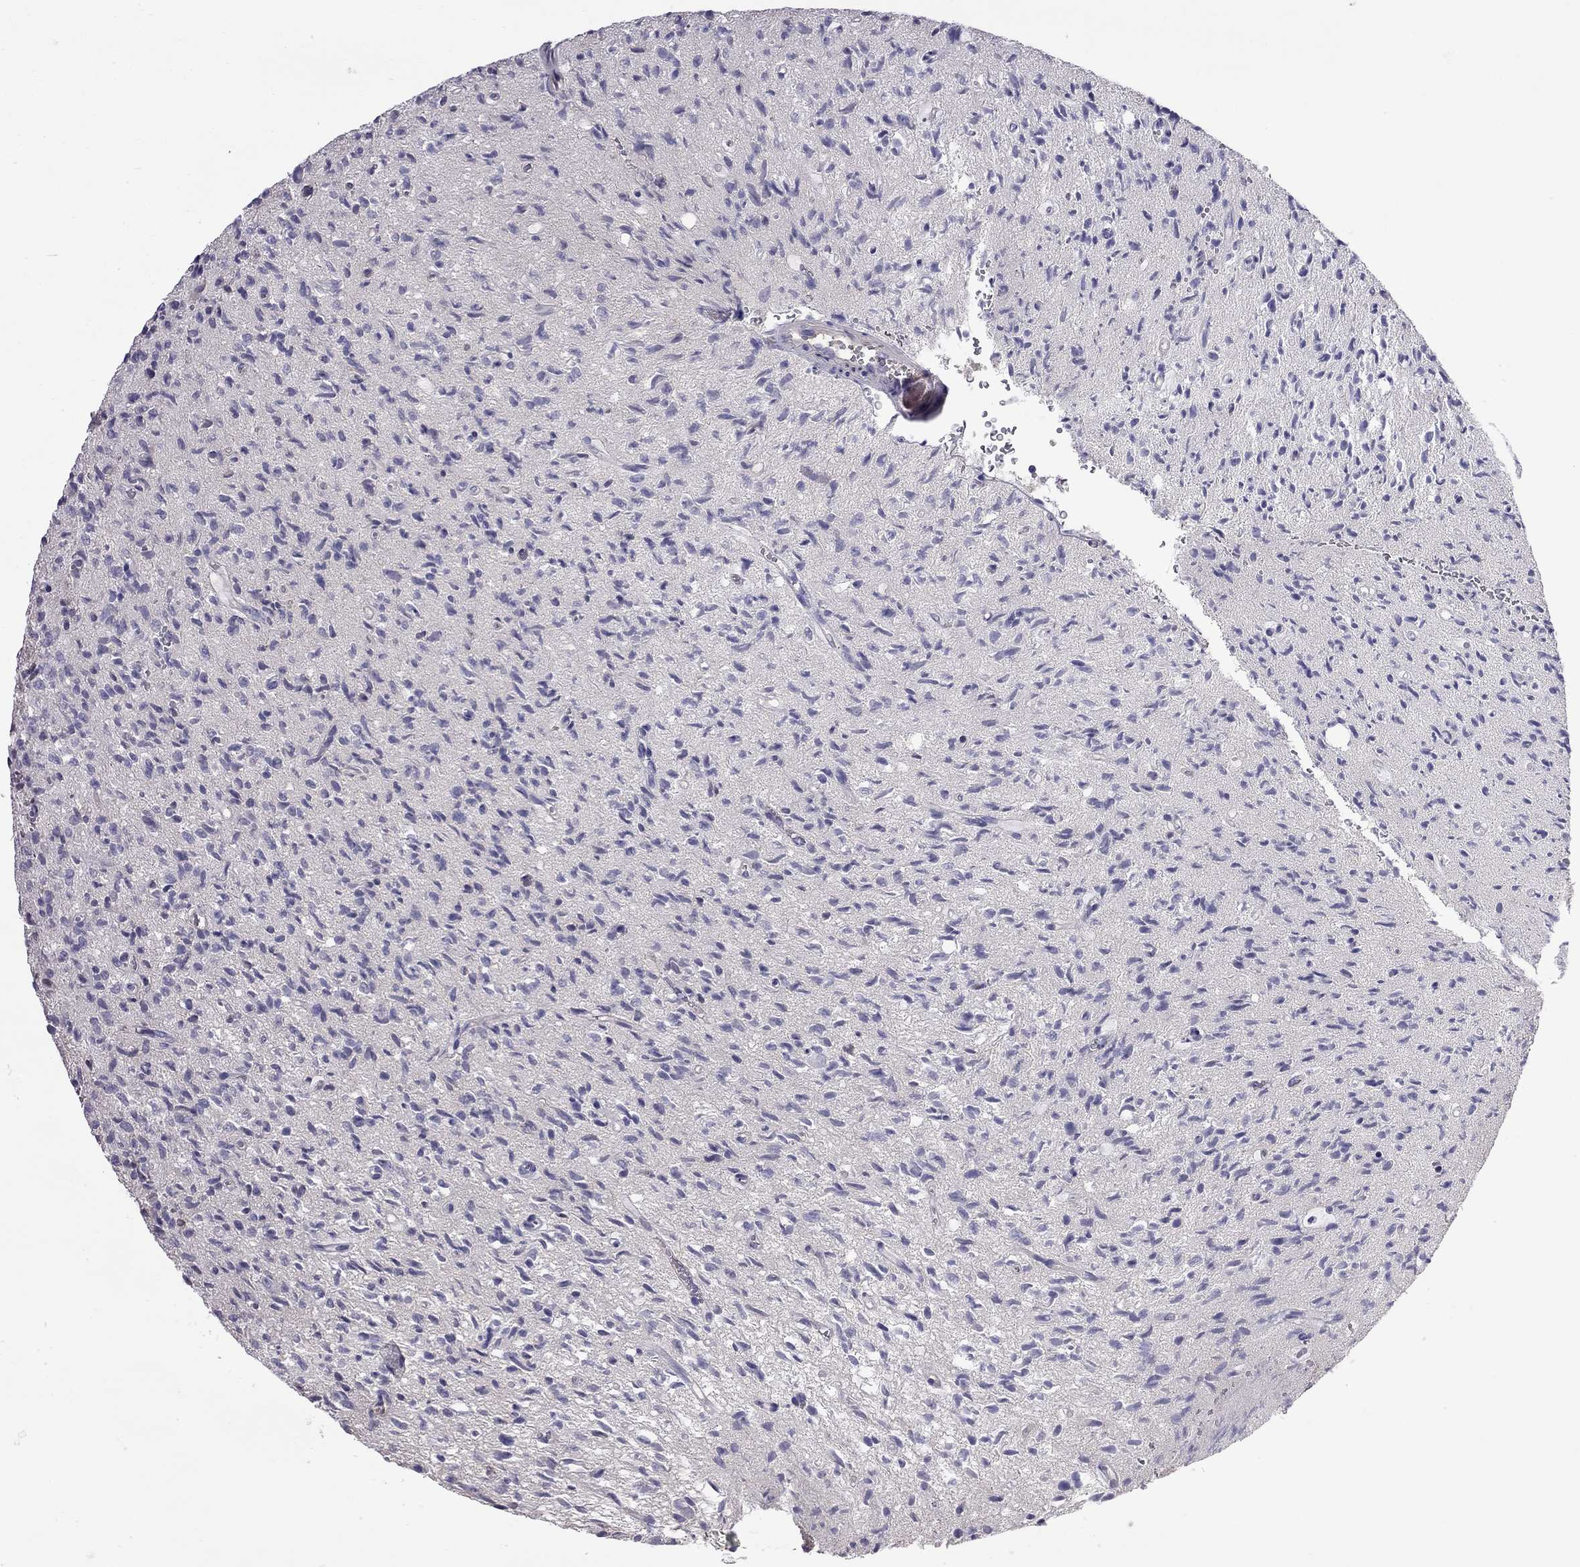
{"staining": {"intensity": "negative", "quantity": "none", "location": "none"}, "tissue": "glioma", "cell_type": "Tumor cells", "image_type": "cancer", "snomed": [{"axis": "morphology", "description": "Glioma, malignant, High grade"}, {"axis": "topography", "description": "Brain"}], "caption": "The photomicrograph reveals no significant staining in tumor cells of glioma.", "gene": "FEZ1", "patient": {"sex": "male", "age": 64}}